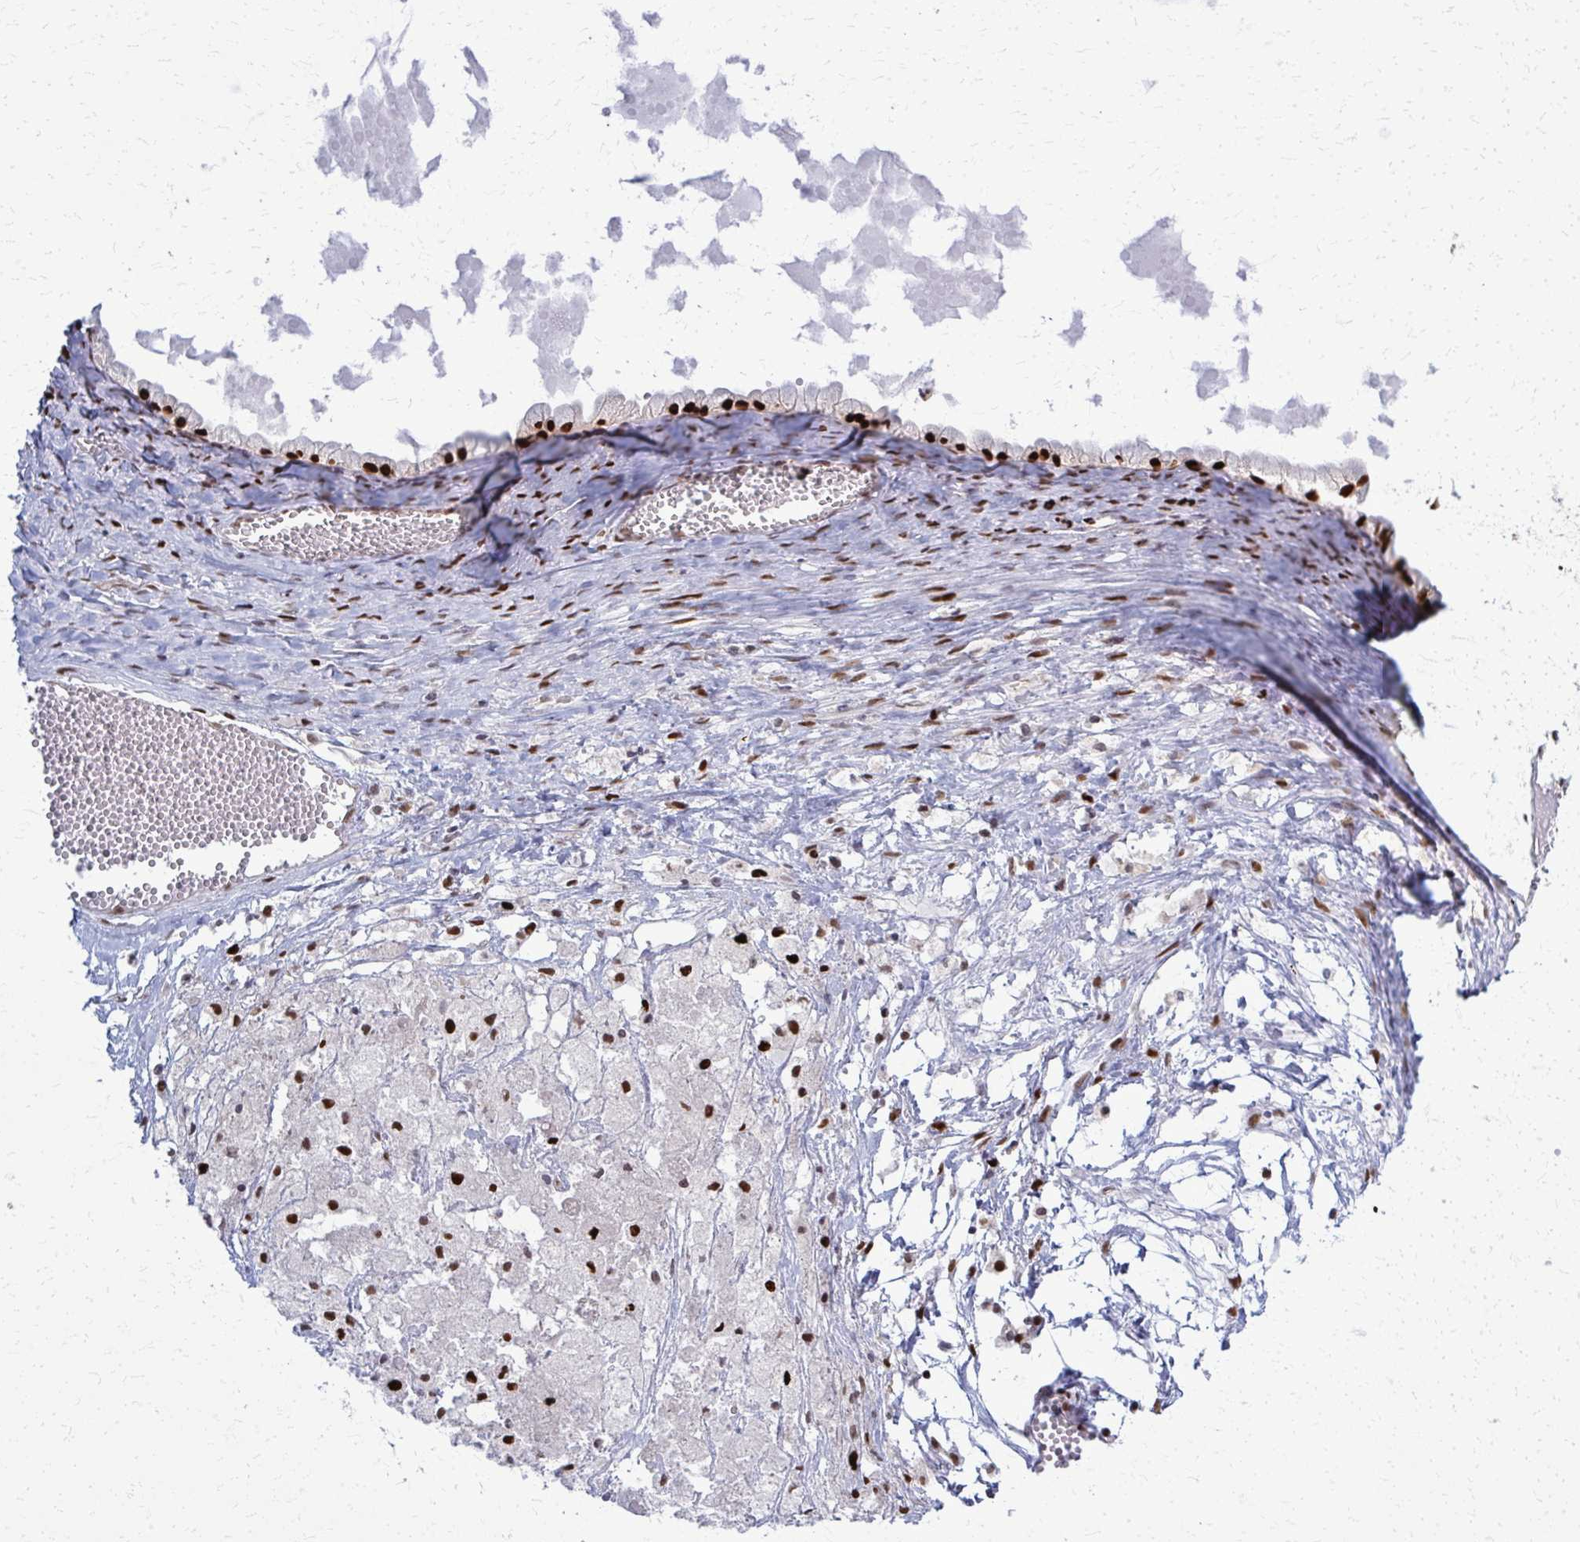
{"staining": {"intensity": "strong", "quantity": ">75%", "location": "nuclear"}, "tissue": "ovarian cancer", "cell_type": "Tumor cells", "image_type": "cancer", "snomed": [{"axis": "morphology", "description": "Cystadenocarcinoma, mucinous, NOS"}, {"axis": "topography", "description": "Ovary"}], "caption": "Strong nuclear protein positivity is identified in approximately >75% of tumor cells in mucinous cystadenocarcinoma (ovarian).", "gene": "ZNF559", "patient": {"sex": "female", "age": 61}}